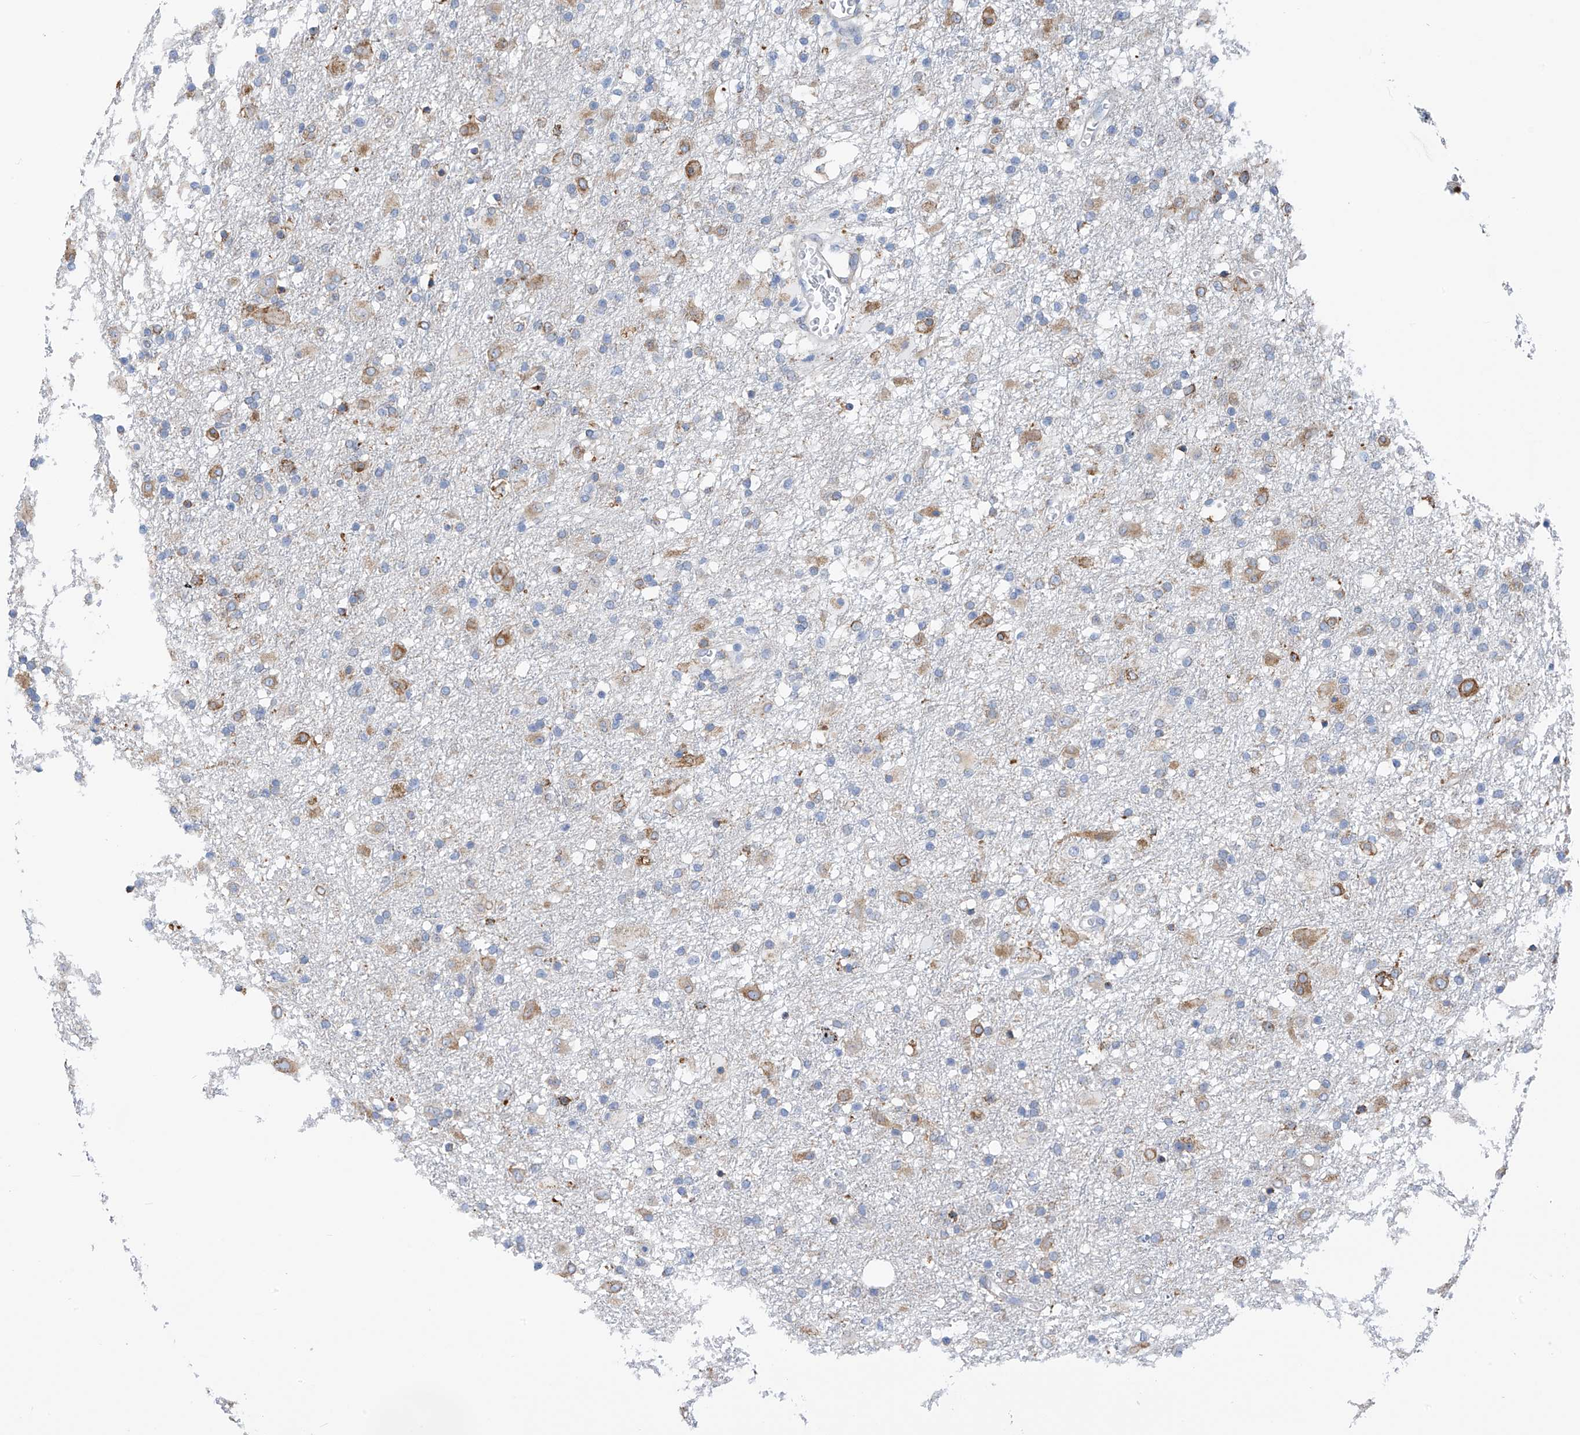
{"staining": {"intensity": "moderate", "quantity": "25%-75%", "location": "cytoplasmic/membranous"}, "tissue": "glioma", "cell_type": "Tumor cells", "image_type": "cancer", "snomed": [{"axis": "morphology", "description": "Glioma, malignant, Low grade"}, {"axis": "topography", "description": "Brain"}], "caption": "Immunohistochemistry (IHC) (DAB) staining of malignant glioma (low-grade) reveals moderate cytoplasmic/membranous protein staining in approximately 25%-75% of tumor cells.", "gene": "RCN2", "patient": {"sex": "male", "age": 65}}